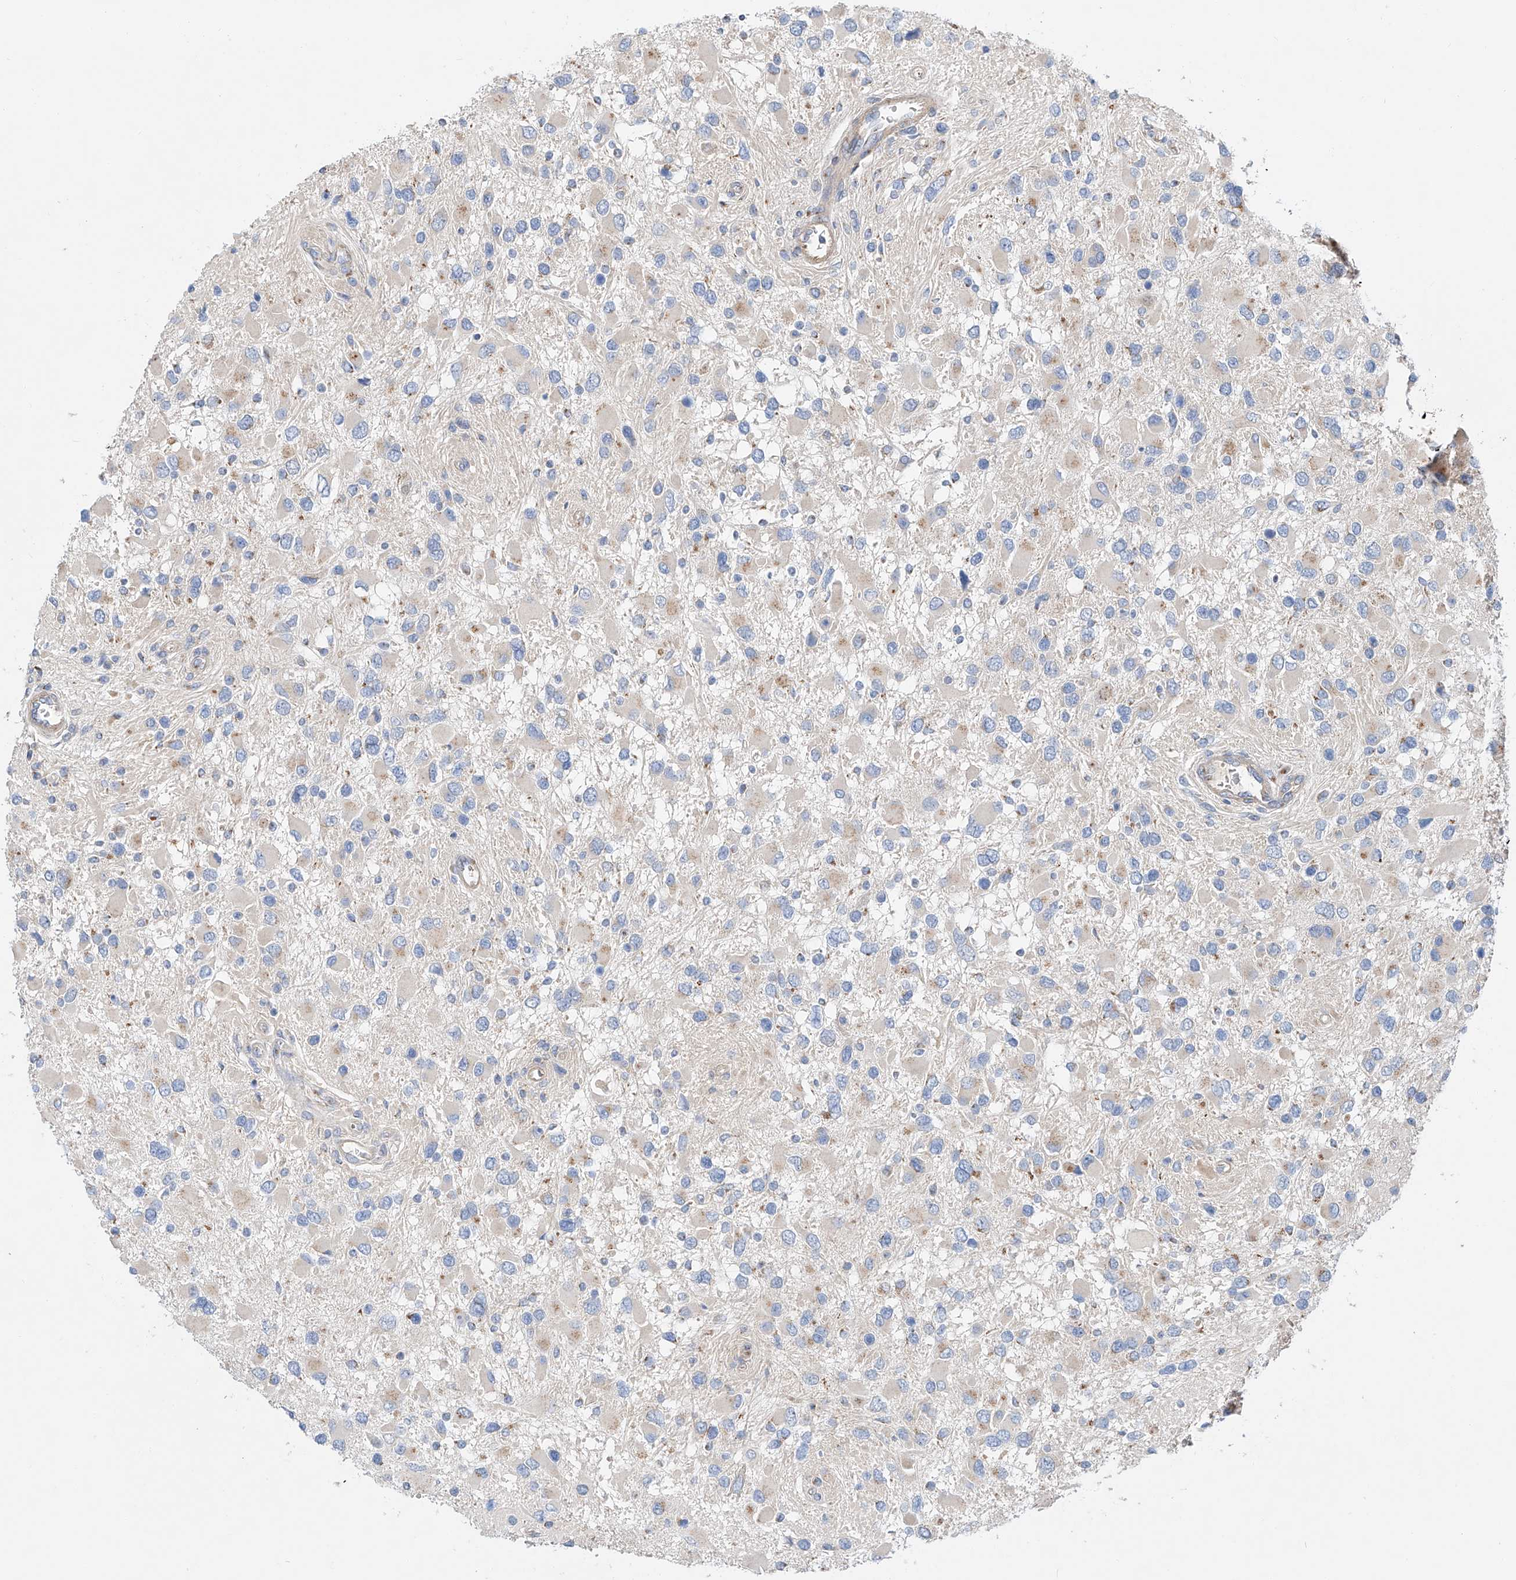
{"staining": {"intensity": "negative", "quantity": "none", "location": "none"}, "tissue": "glioma", "cell_type": "Tumor cells", "image_type": "cancer", "snomed": [{"axis": "morphology", "description": "Glioma, malignant, High grade"}, {"axis": "topography", "description": "Brain"}], "caption": "Human malignant high-grade glioma stained for a protein using immunohistochemistry (IHC) reveals no positivity in tumor cells.", "gene": "SLC22A7", "patient": {"sex": "male", "age": 53}}